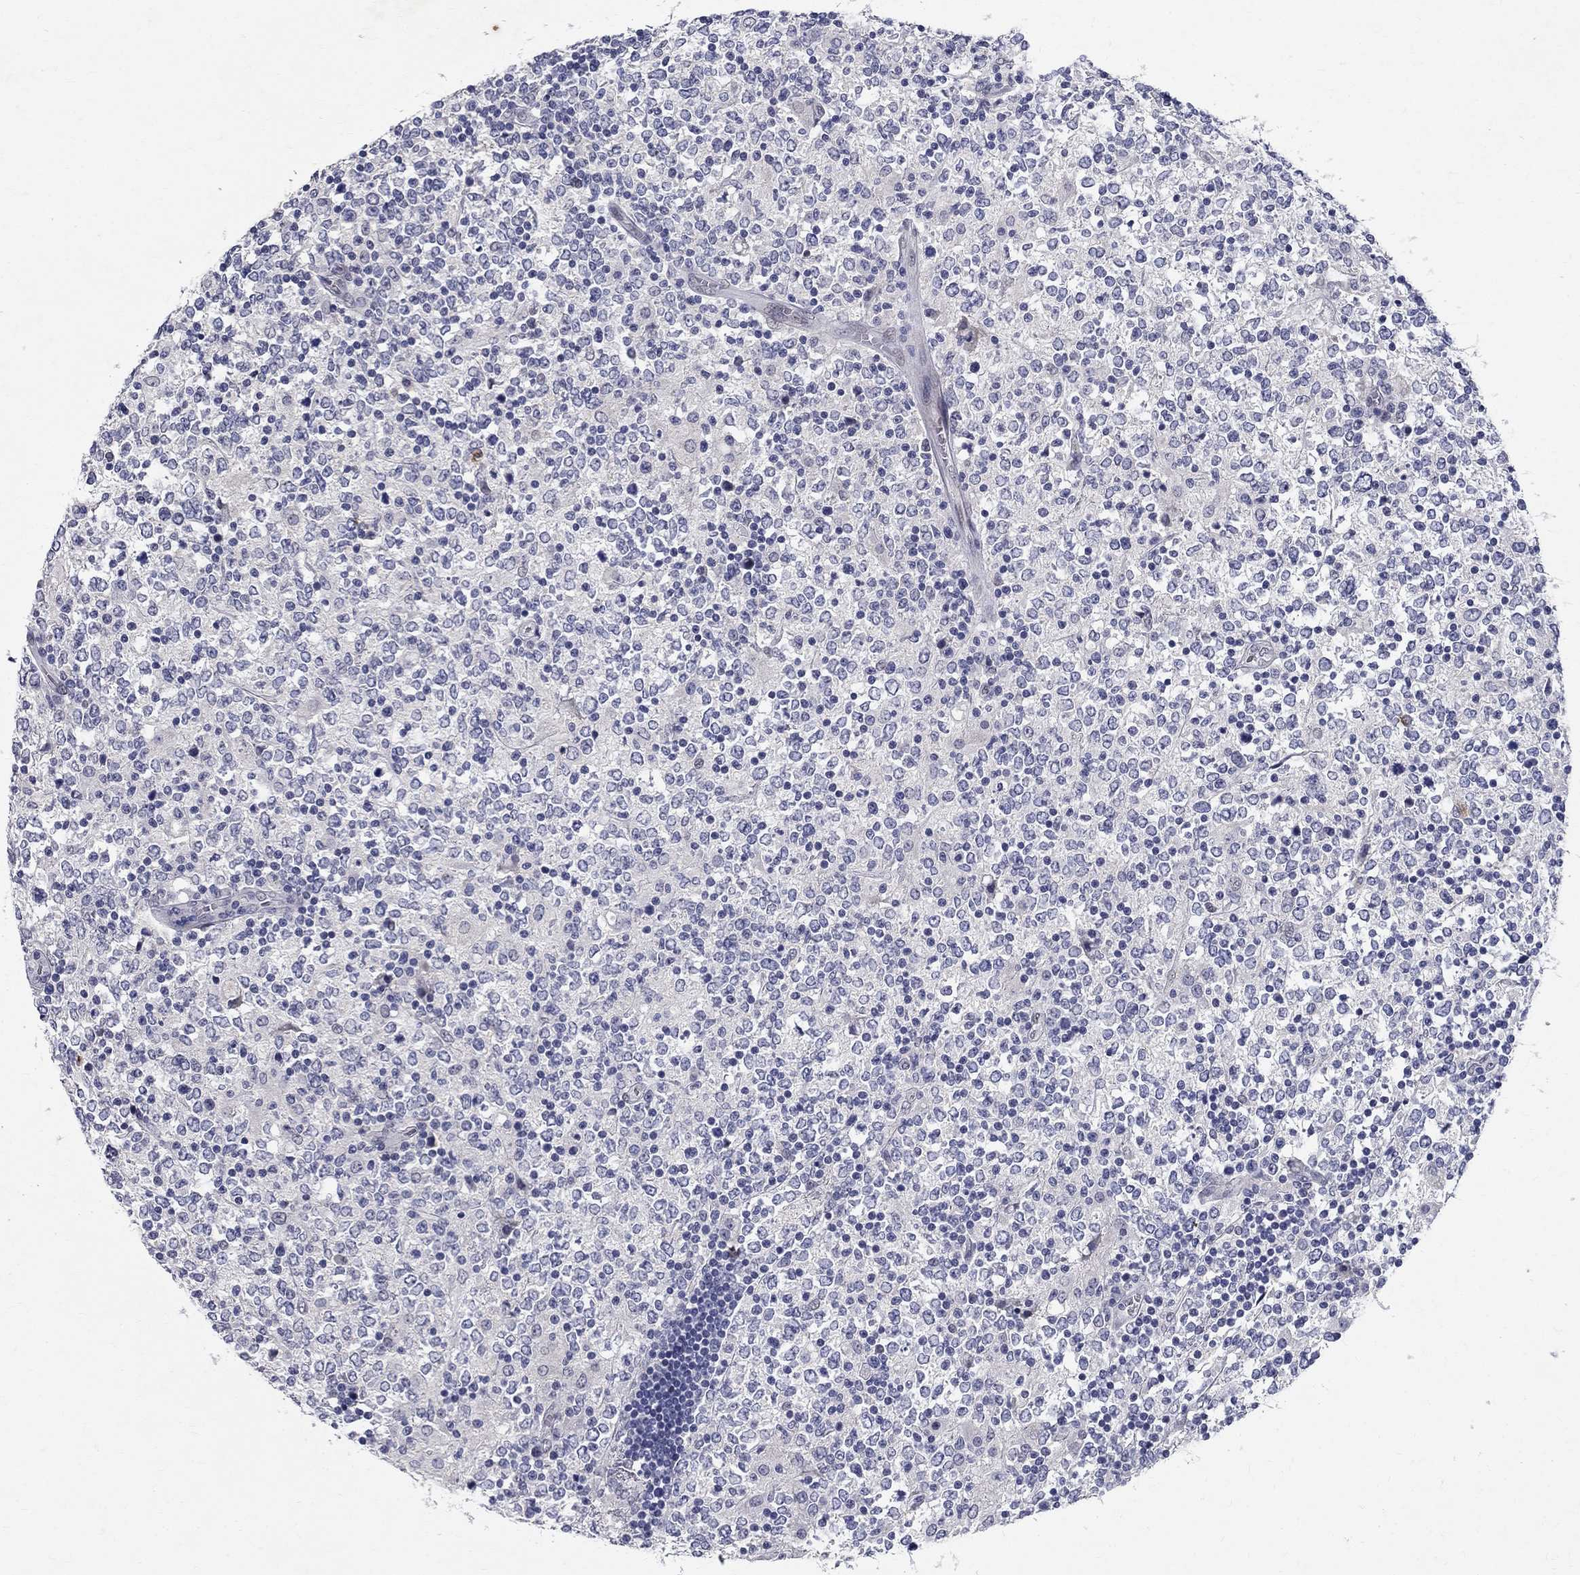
{"staining": {"intensity": "negative", "quantity": "none", "location": "none"}, "tissue": "lymphoma", "cell_type": "Tumor cells", "image_type": "cancer", "snomed": [{"axis": "morphology", "description": "Malignant lymphoma, non-Hodgkin's type, High grade"}, {"axis": "topography", "description": "Lymph node"}], "caption": "Immunohistochemical staining of malignant lymphoma, non-Hodgkin's type (high-grade) exhibits no significant positivity in tumor cells. Brightfield microscopy of IHC stained with DAB (brown) and hematoxylin (blue), captured at high magnification.", "gene": "RBFOX1", "patient": {"sex": "female", "age": 84}}